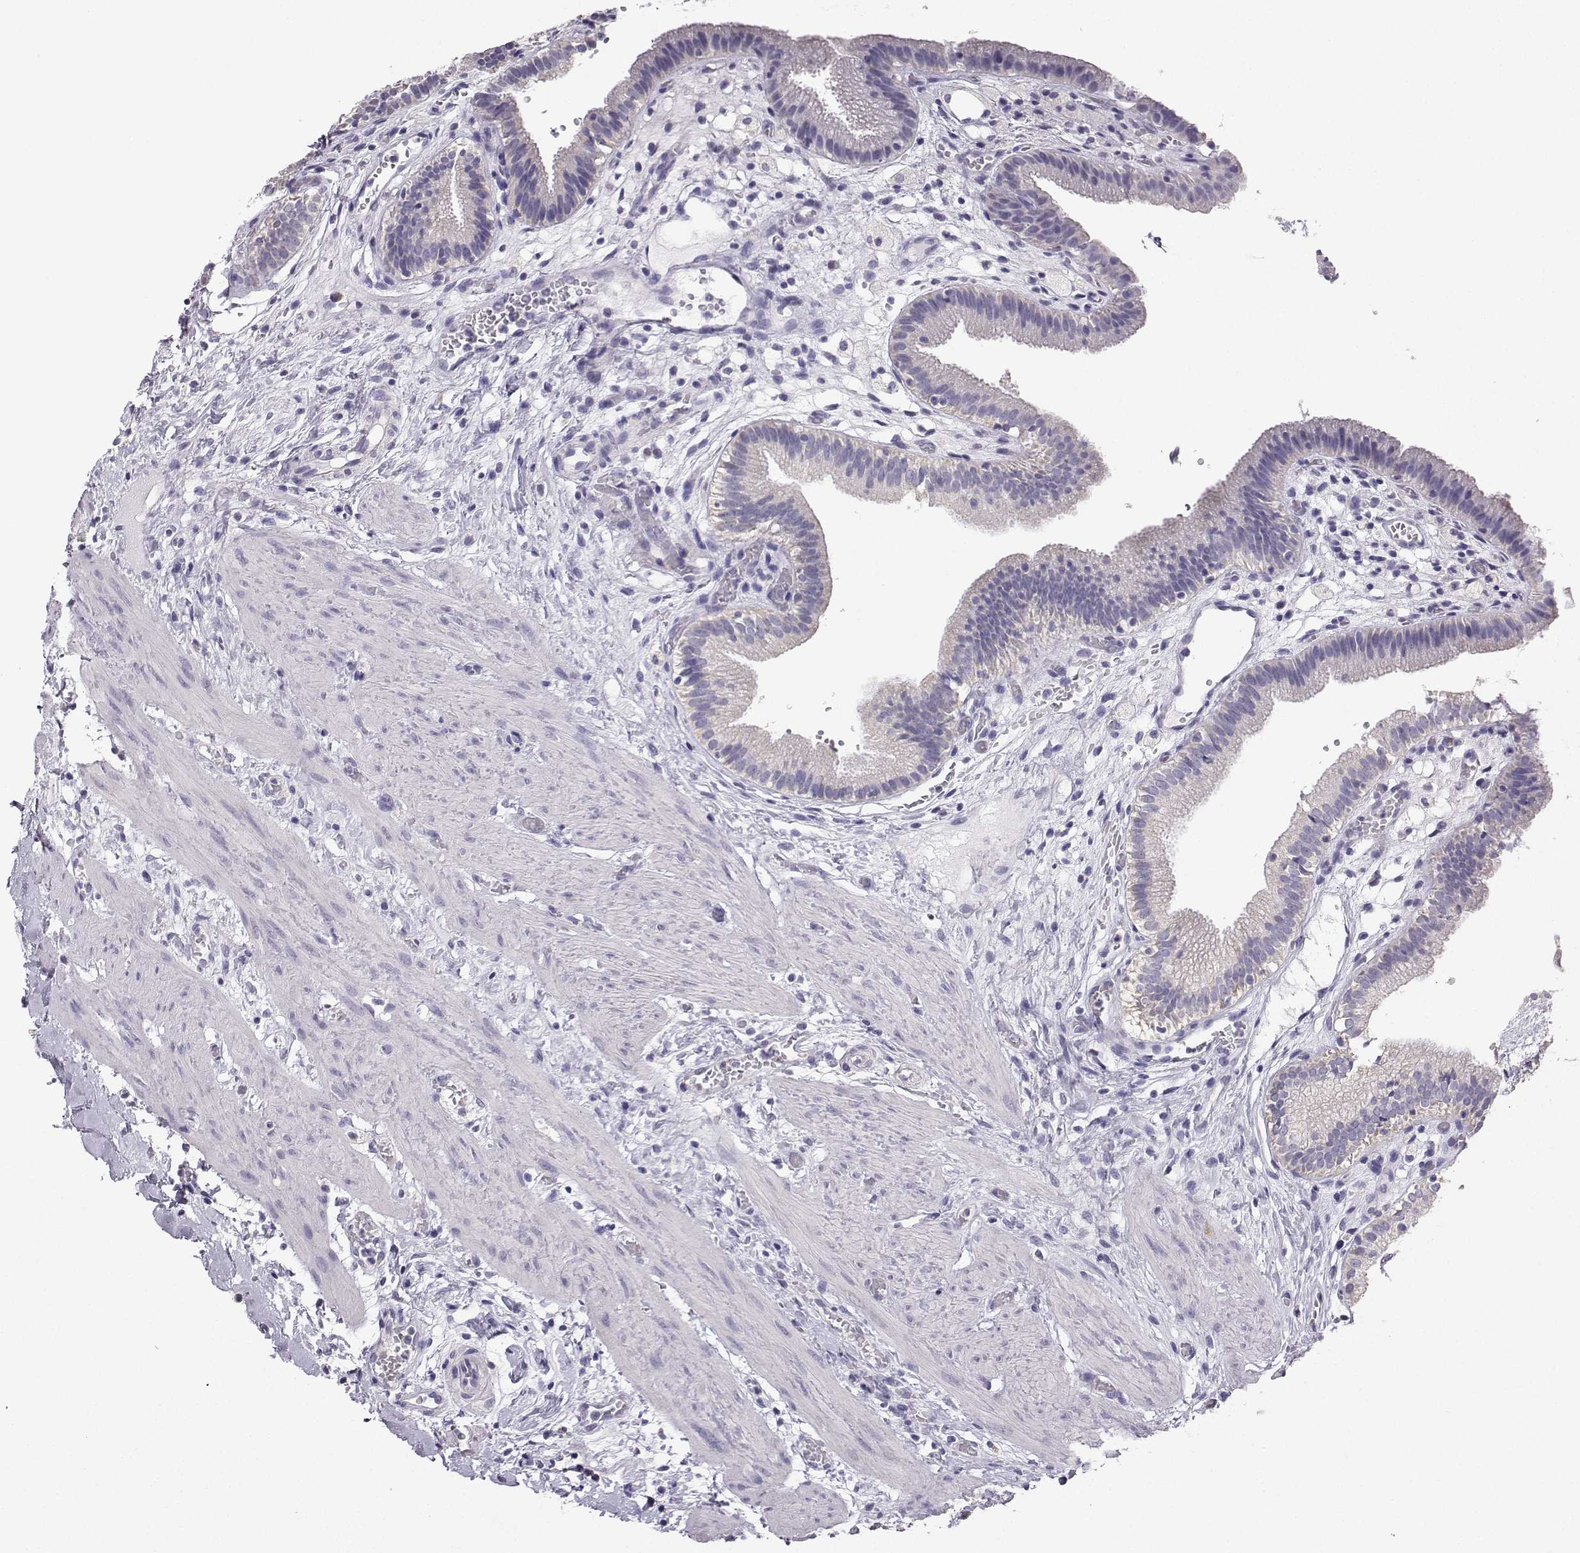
{"staining": {"intensity": "weak", "quantity": "25%-75%", "location": "cytoplasmic/membranous"}, "tissue": "gallbladder", "cell_type": "Glandular cells", "image_type": "normal", "snomed": [{"axis": "morphology", "description": "Normal tissue, NOS"}, {"axis": "topography", "description": "Gallbladder"}], "caption": "Weak cytoplasmic/membranous expression for a protein is appreciated in approximately 25%-75% of glandular cells of normal gallbladder using IHC.", "gene": "AVP", "patient": {"sex": "female", "age": 24}}